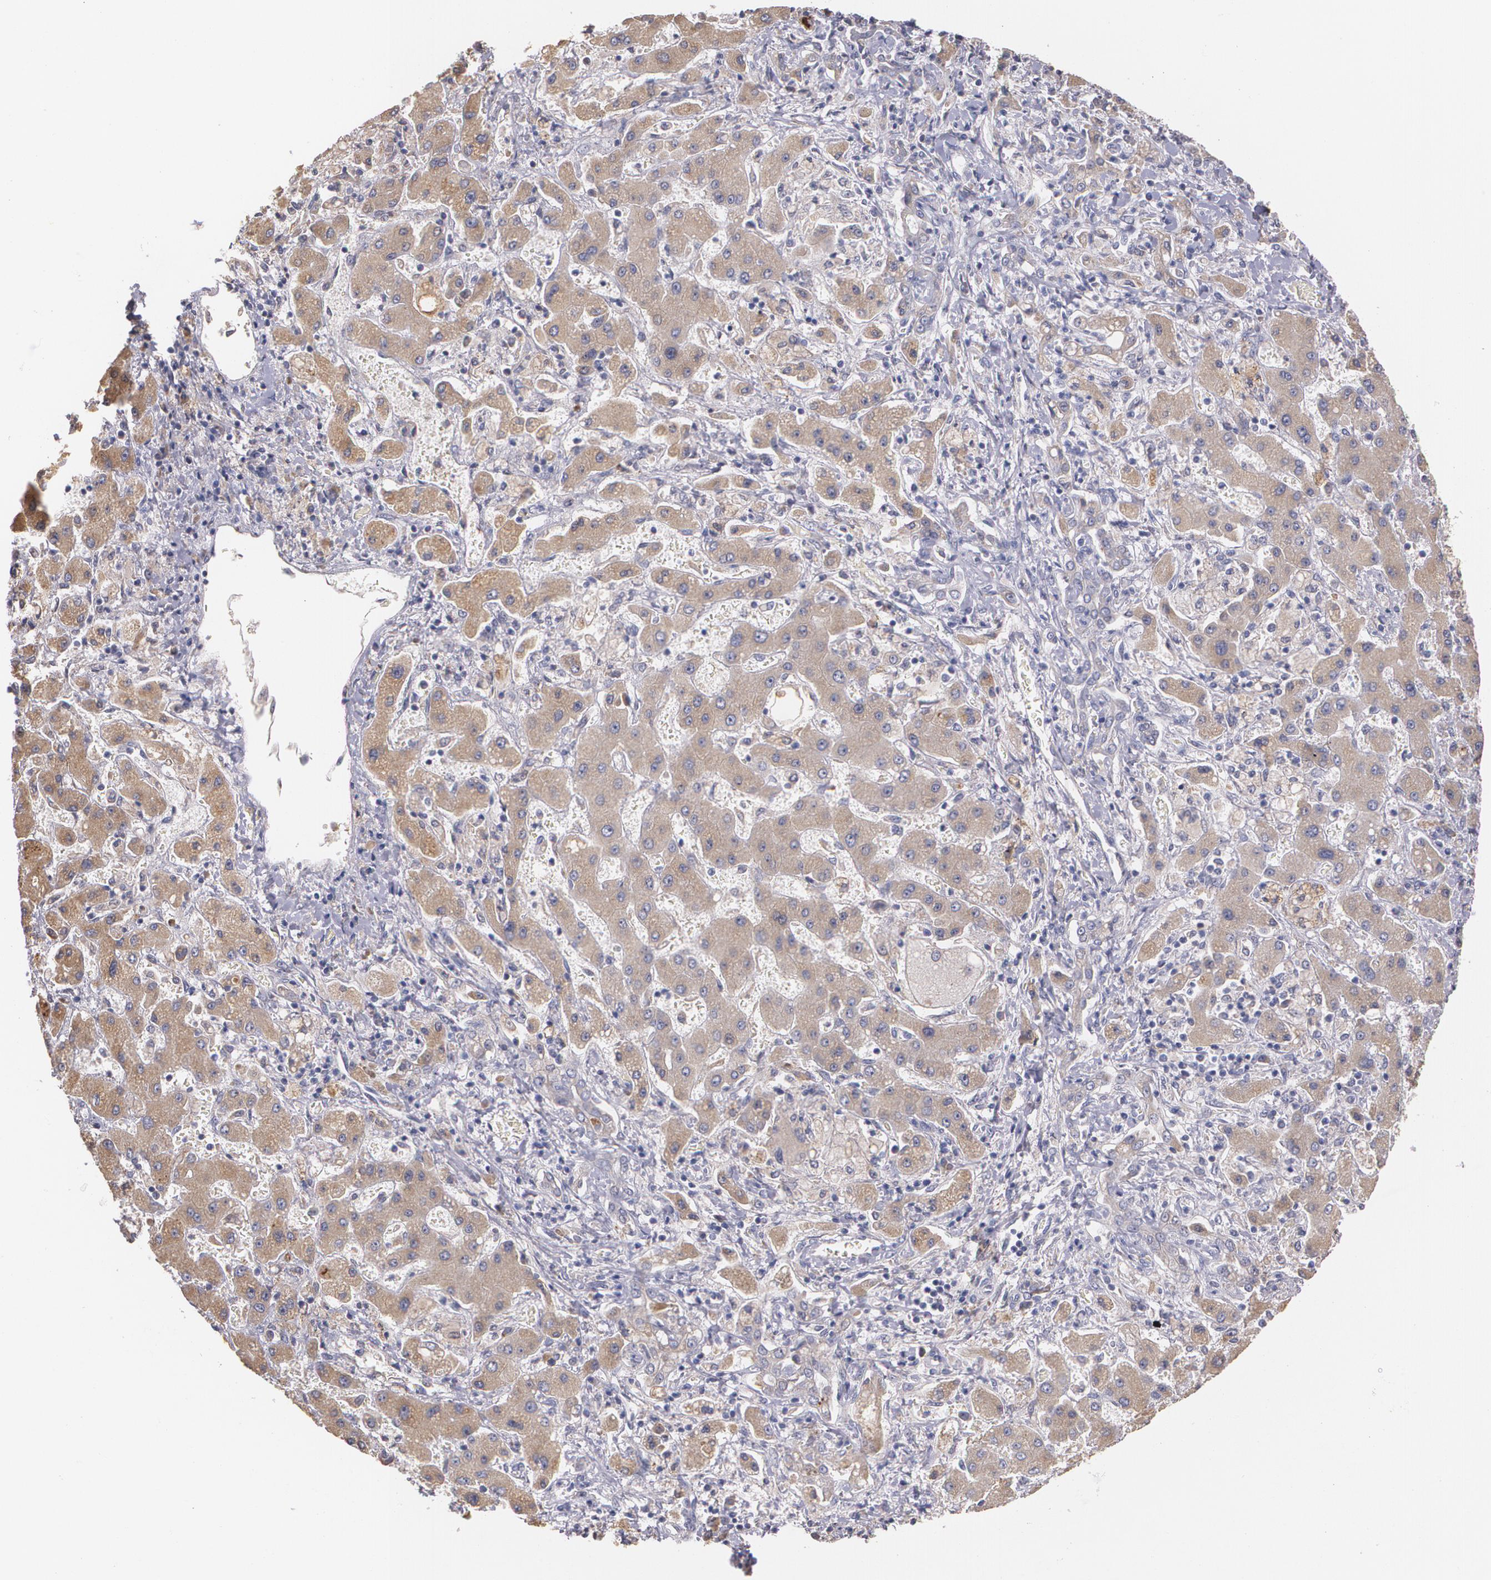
{"staining": {"intensity": "moderate", "quantity": ">75%", "location": "cytoplasmic/membranous"}, "tissue": "liver cancer", "cell_type": "Tumor cells", "image_type": "cancer", "snomed": [{"axis": "morphology", "description": "Cholangiocarcinoma"}, {"axis": "topography", "description": "Liver"}], "caption": "Immunohistochemistry staining of liver cancer, which displays medium levels of moderate cytoplasmic/membranous staining in approximately >75% of tumor cells indicating moderate cytoplasmic/membranous protein expression. The staining was performed using DAB (3,3'-diaminobenzidine) (brown) for protein detection and nuclei were counterstained in hematoxylin (blue).", "gene": "AMBP", "patient": {"sex": "male", "age": 50}}